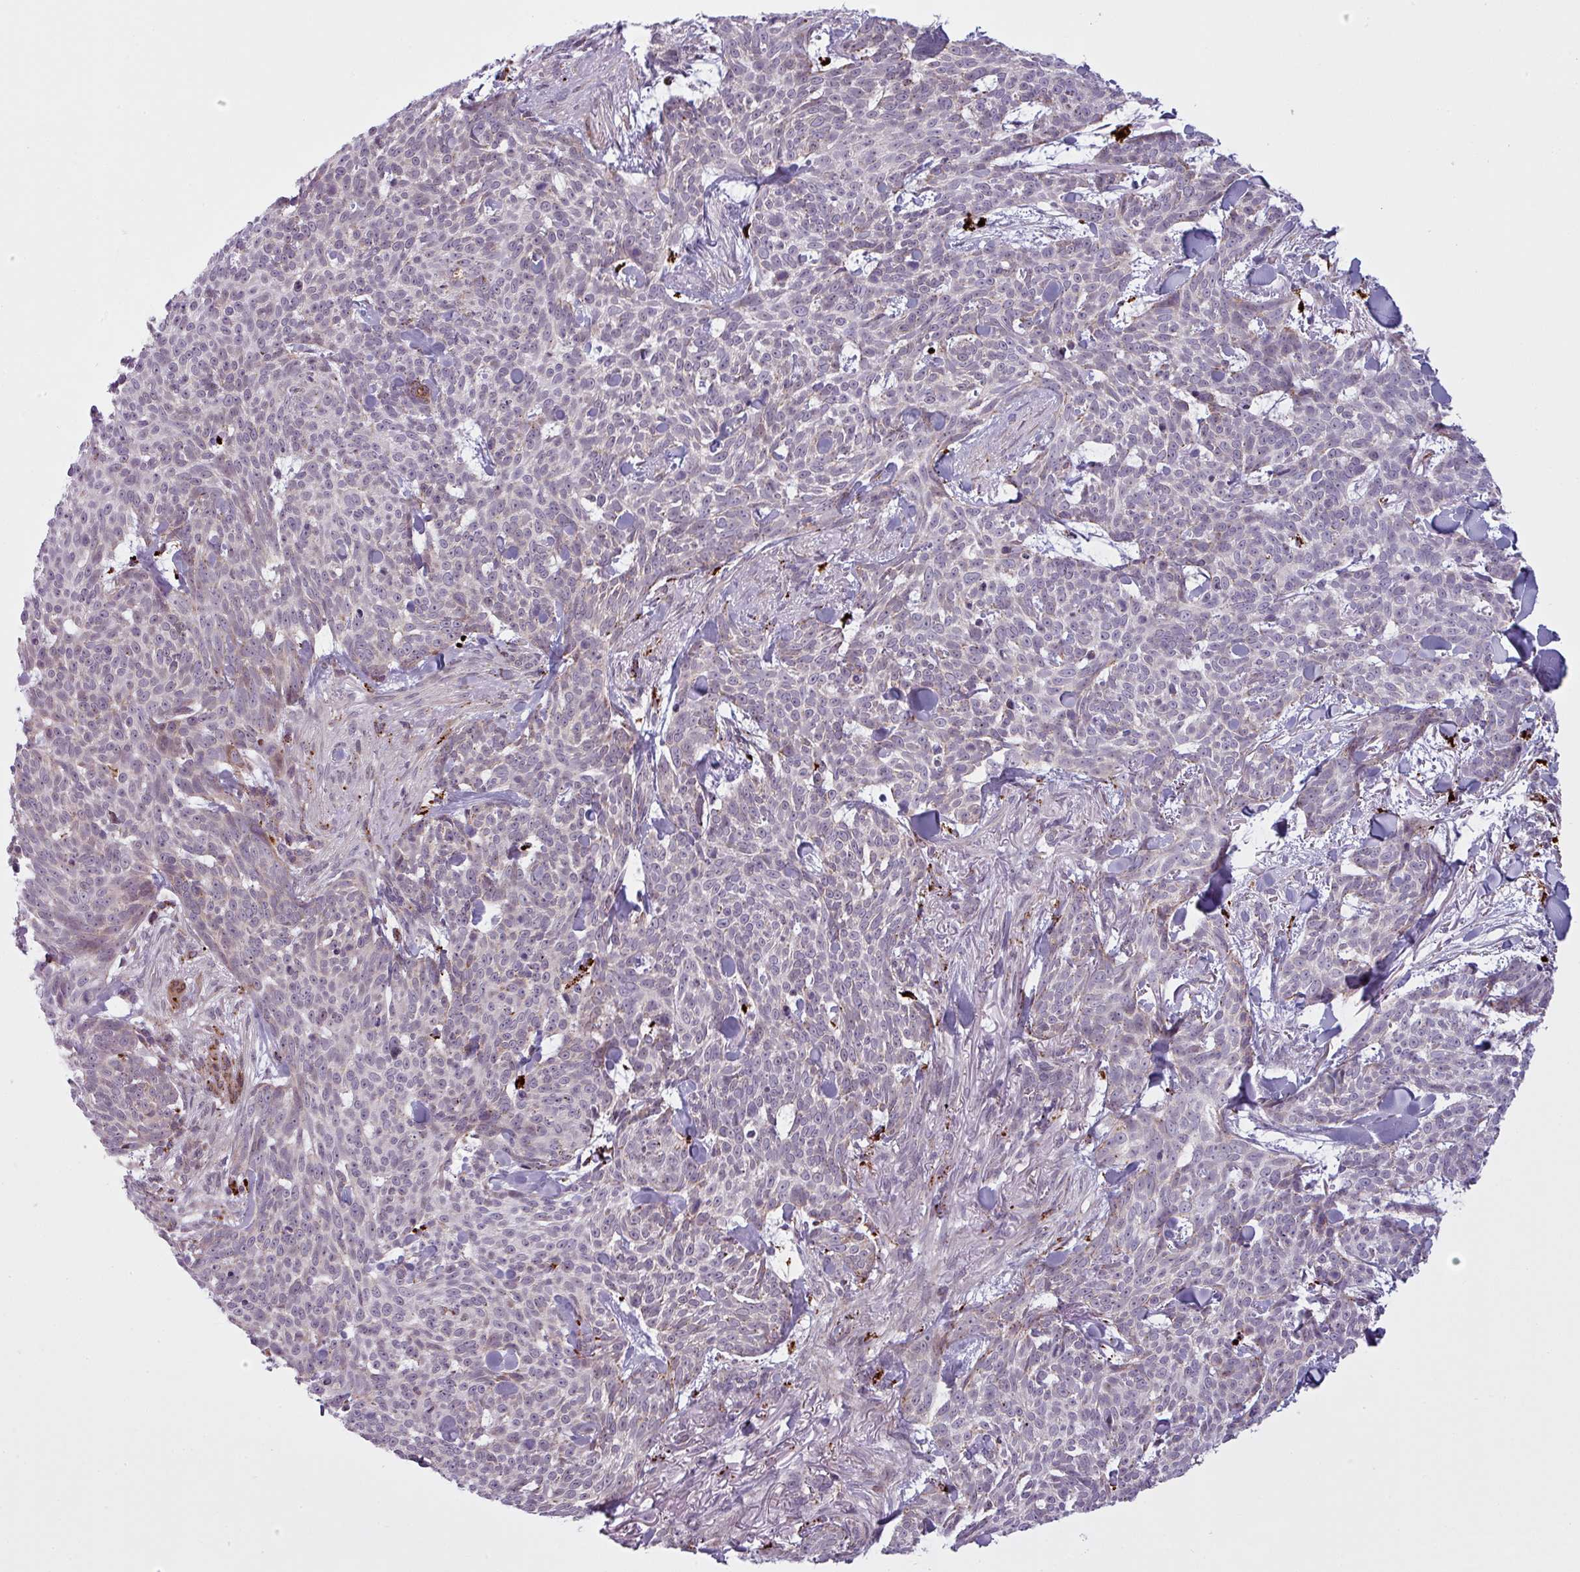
{"staining": {"intensity": "weak", "quantity": "<25%", "location": "cytoplasmic/membranous"}, "tissue": "skin cancer", "cell_type": "Tumor cells", "image_type": "cancer", "snomed": [{"axis": "morphology", "description": "Basal cell carcinoma"}, {"axis": "topography", "description": "Skin"}], "caption": "High magnification brightfield microscopy of basal cell carcinoma (skin) stained with DAB (brown) and counterstained with hematoxylin (blue): tumor cells show no significant positivity. (DAB immunohistochemistry with hematoxylin counter stain).", "gene": "MAP7D2", "patient": {"sex": "female", "age": 93}}